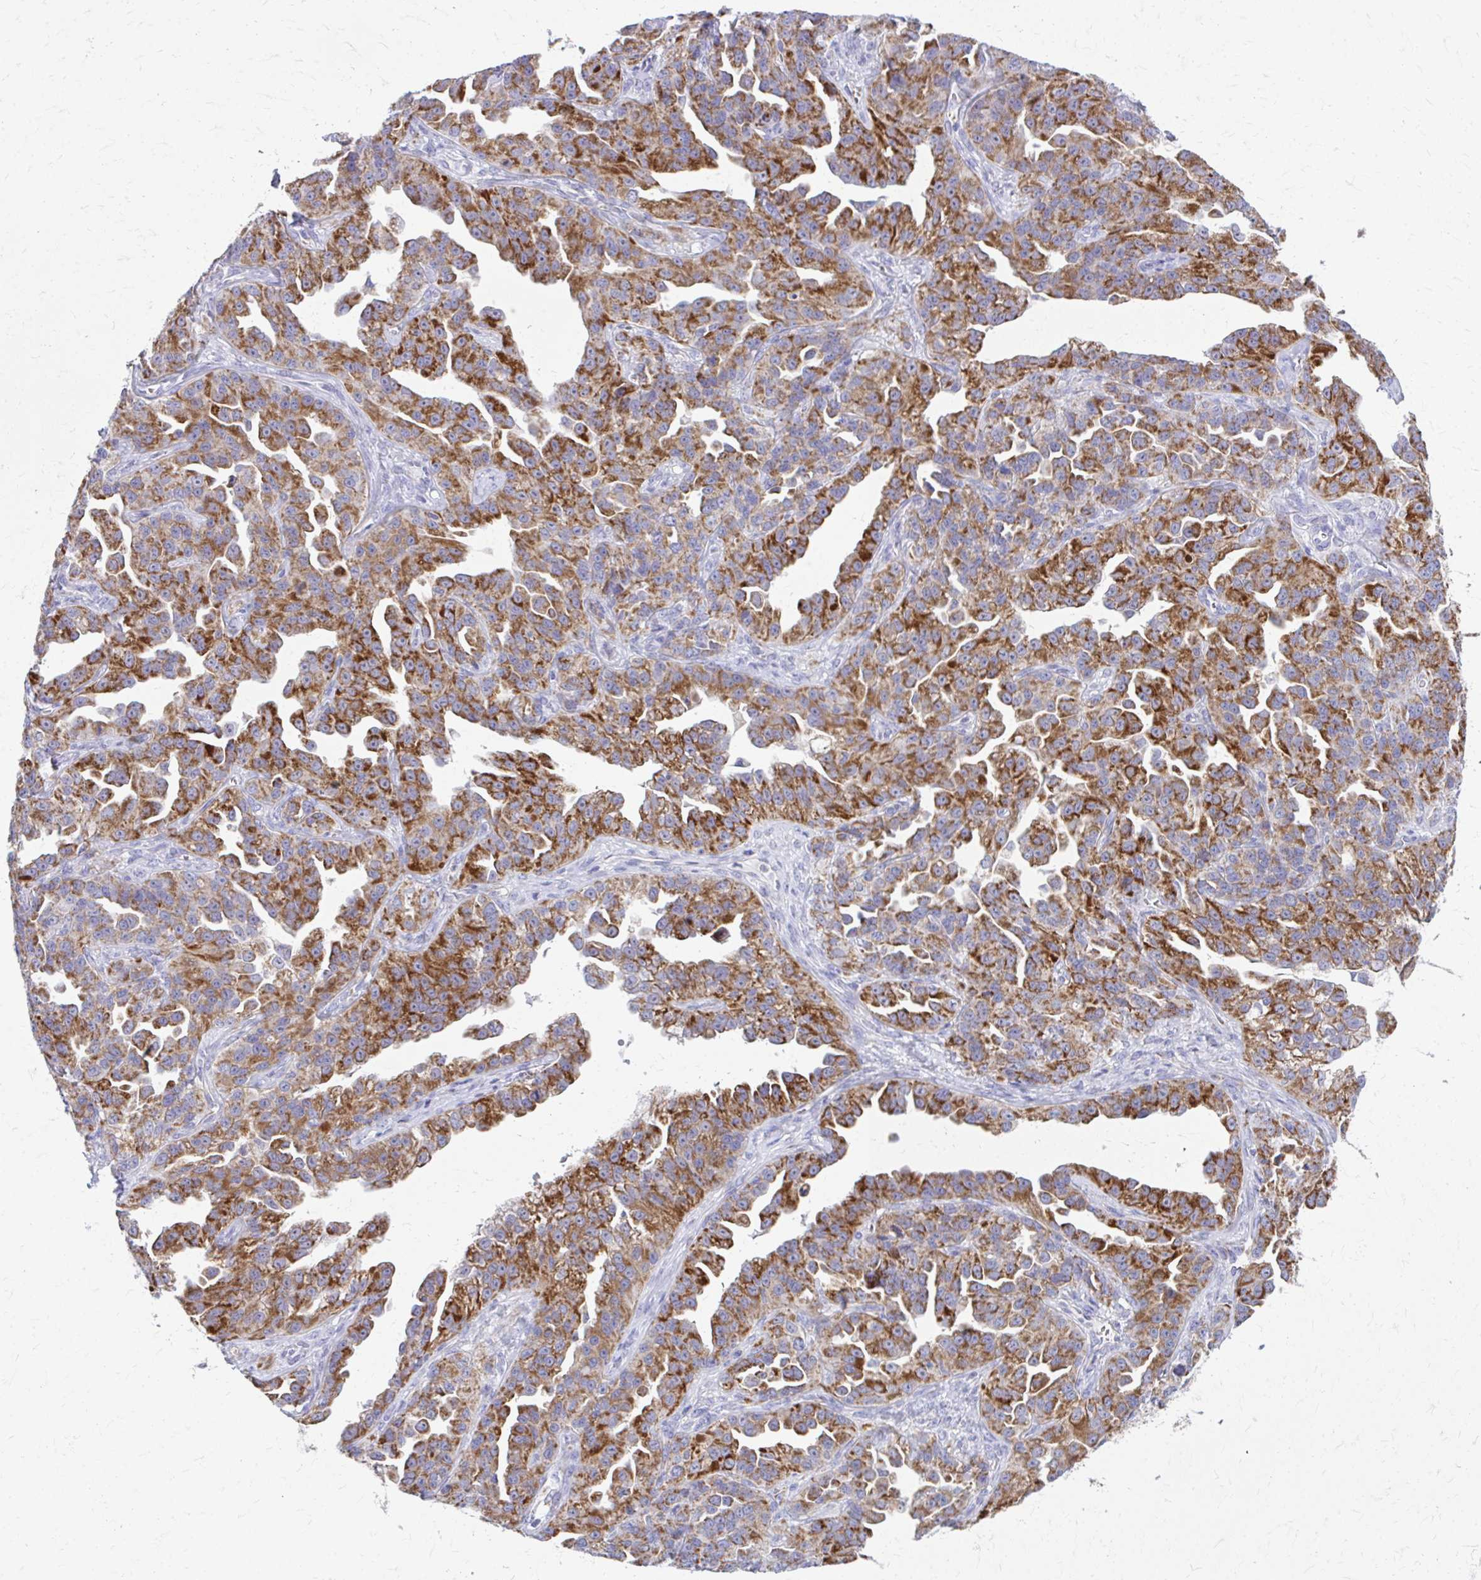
{"staining": {"intensity": "strong", "quantity": ">75%", "location": "cytoplasmic/membranous"}, "tissue": "ovarian cancer", "cell_type": "Tumor cells", "image_type": "cancer", "snomed": [{"axis": "morphology", "description": "Cystadenocarcinoma, serous, NOS"}, {"axis": "topography", "description": "Ovary"}], "caption": "High-power microscopy captured an immunohistochemistry (IHC) micrograph of serous cystadenocarcinoma (ovarian), revealing strong cytoplasmic/membranous expression in approximately >75% of tumor cells.", "gene": "MRPL19", "patient": {"sex": "female", "age": 75}}